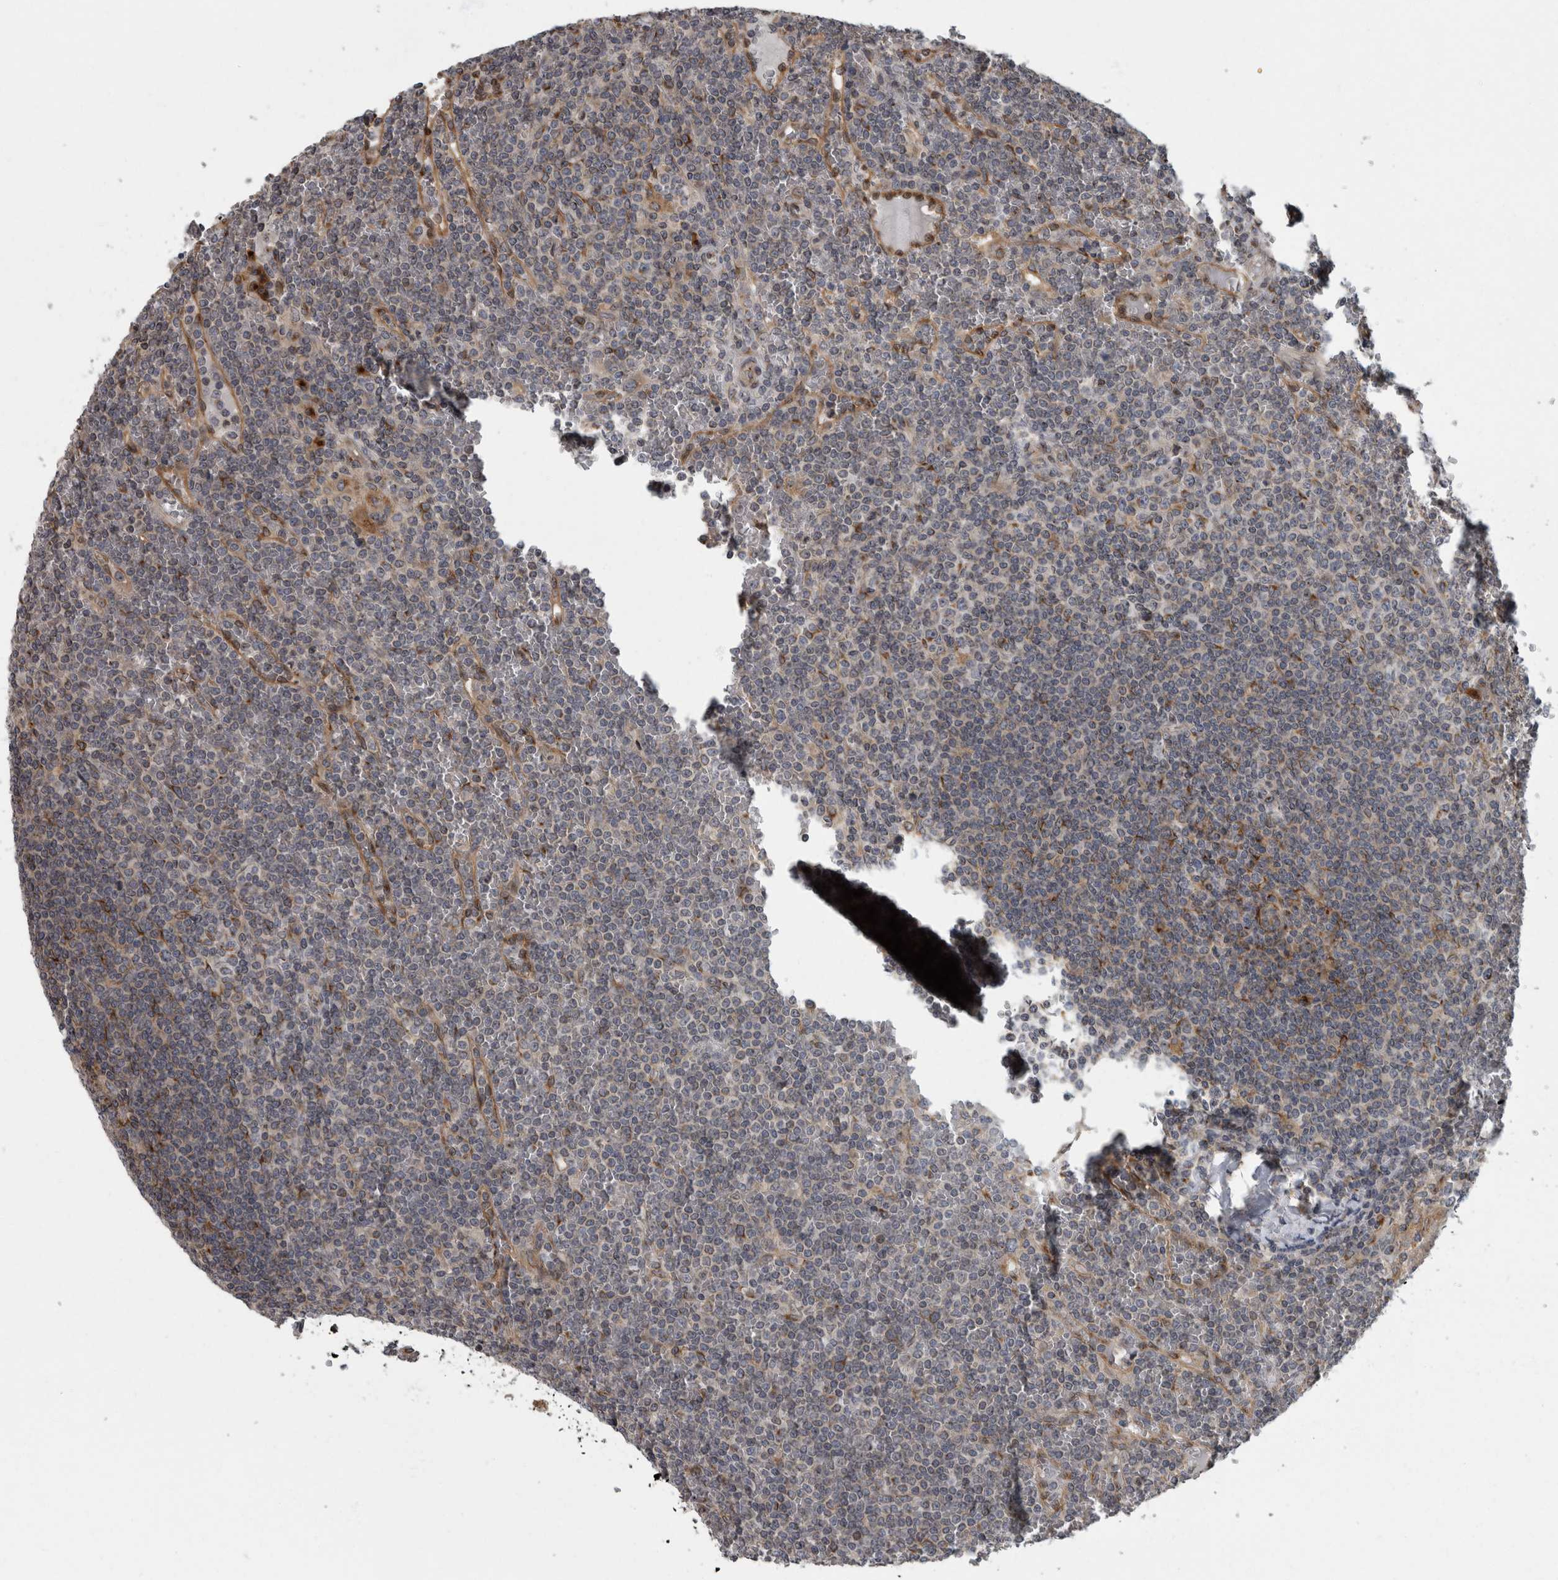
{"staining": {"intensity": "negative", "quantity": "none", "location": "none"}, "tissue": "lymphoma", "cell_type": "Tumor cells", "image_type": "cancer", "snomed": [{"axis": "morphology", "description": "Malignant lymphoma, non-Hodgkin's type, Low grade"}, {"axis": "topography", "description": "Spleen"}], "caption": "Protein analysis of low-grade malignant lymphoma, non-Hodgkin's type demonstrates no significant positivity in tumor cells.", "gene": "LMAN2L", "patient": {"sex": "female", "age": 19}}